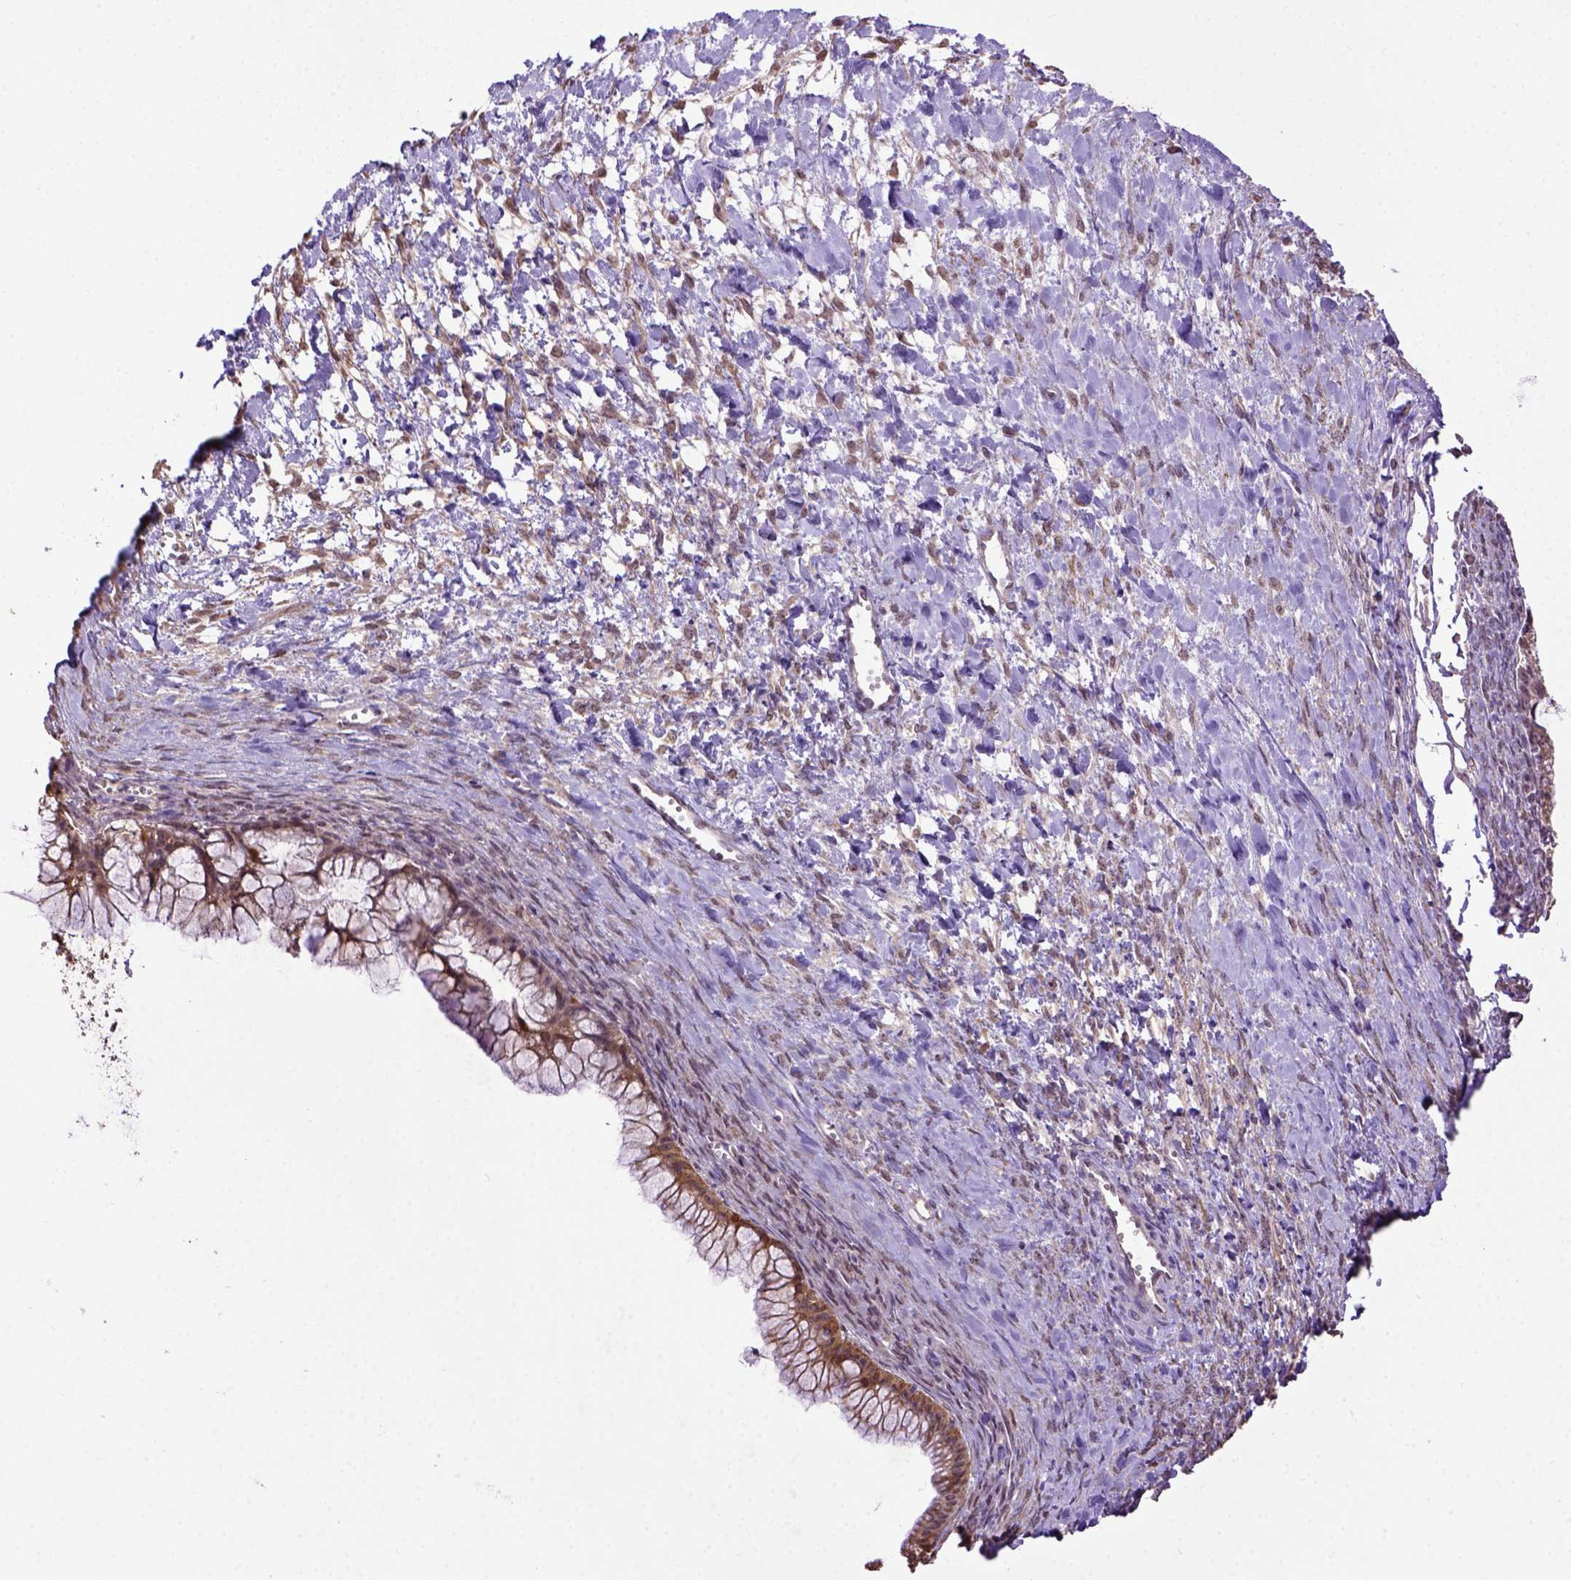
{"staining": {"intensity": "moderate", "quantity": ">75%", "location": "cytoplasmic/membranous"}, "tissue": "ovarian cancer", "cell_type": "Tumor cells", "image_type": "cancer", "snomed": [{"axis": "morphology", "description": "Cystadenocarcinoma, mucinous, NOS"}, {"axis": "topography", "description": "Ovary"}], "caption": "A high-resolution histopathology image shows immunohistochemistry staining of mucinous cystadenocarcinoma (ovarian), which displays moderate cytoplasmic/membranous expression in approximately >75% of tumor cells.", "gene": "WDR17", "patient": {"sex": "female", "age": 41}}